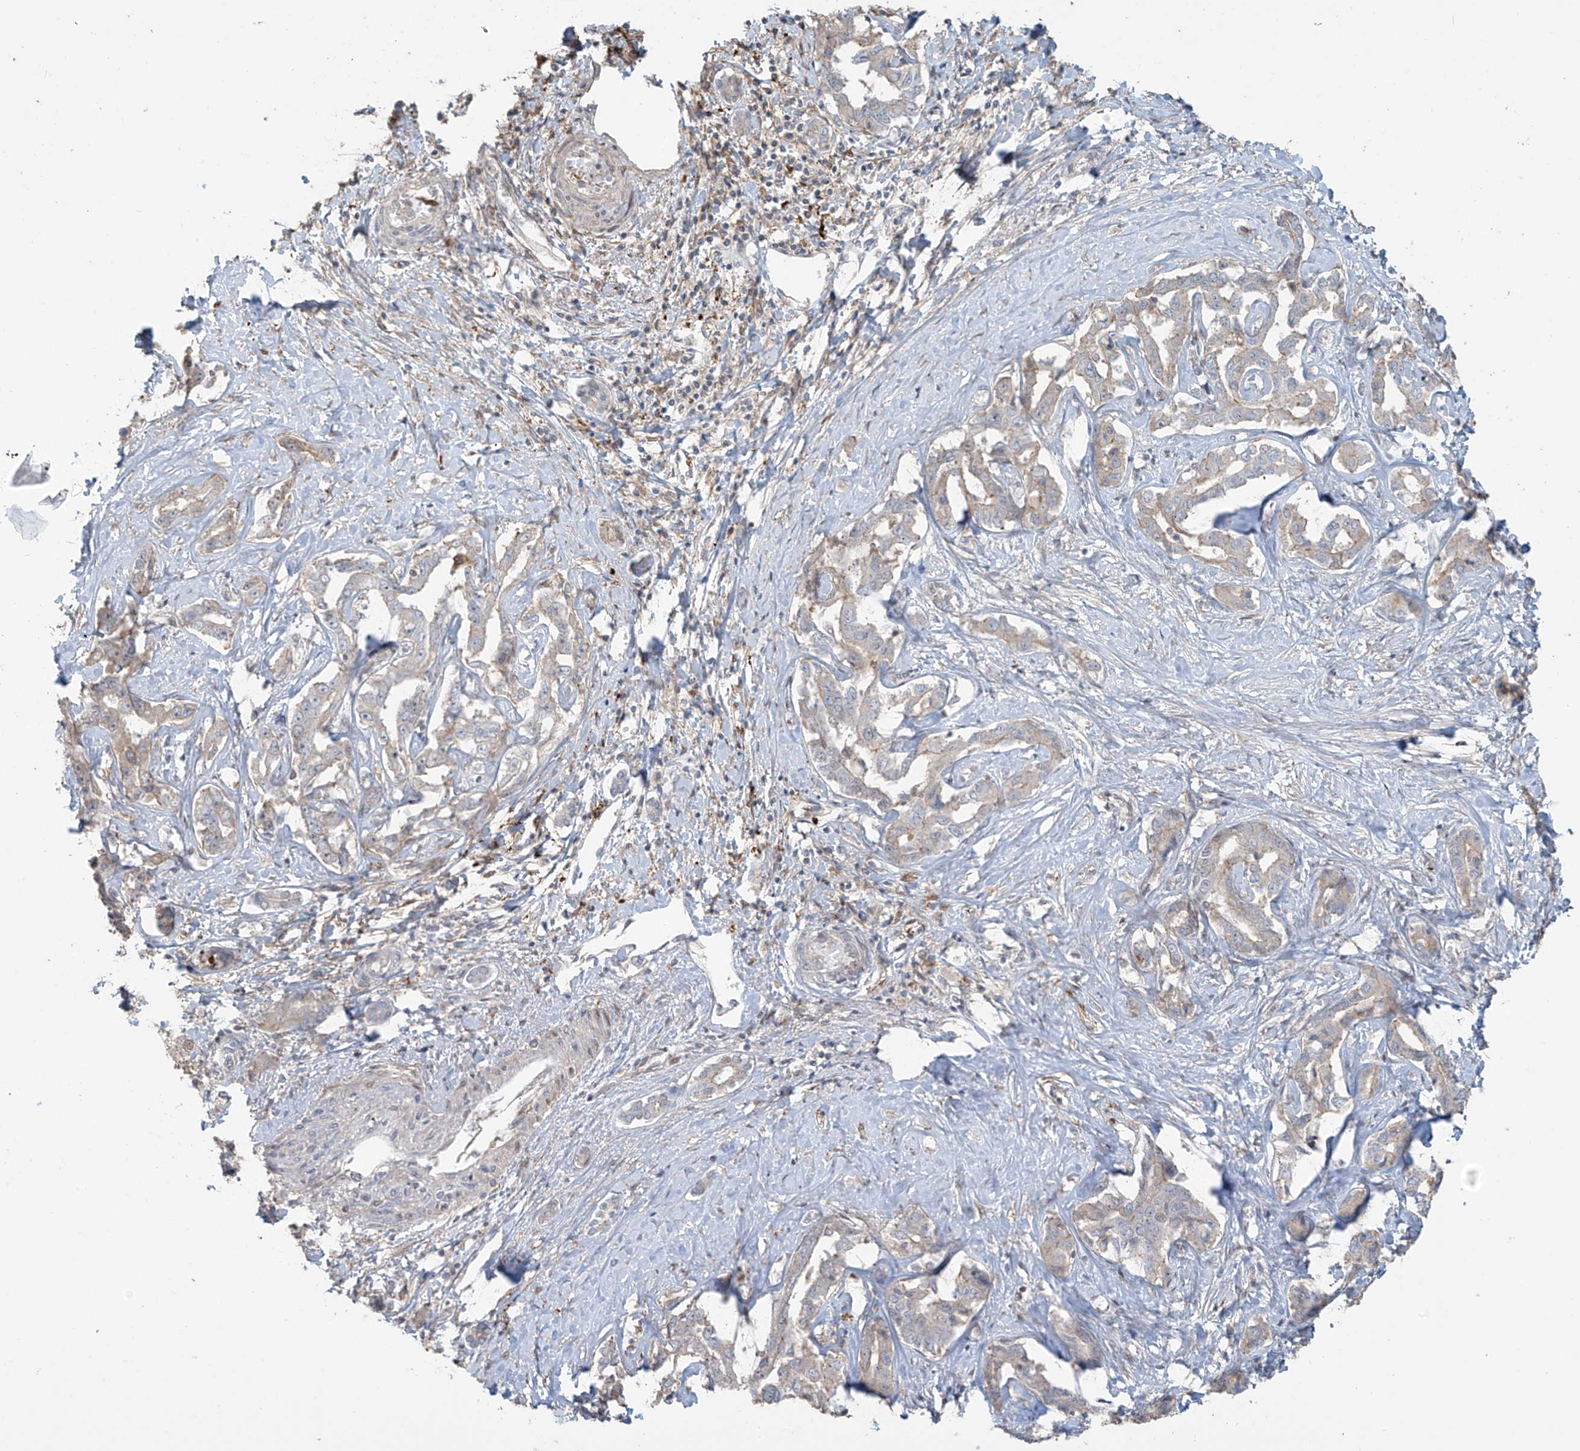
{"staining": {"intensity": "negative", "quantity": "none", "location": "none"}, "tissue": "liver cancer", "cell_type": "Tumor cells", "image_type": "cancer", "snomed": [{"axis": "morphology", "description": "Cholangiocarcinoma"}, {"axis": "topography", "description": "Liver"}], "caption": "Photomicrograph shows no significant protein staining in tumor cells of liver cancer.", "gene": "TAGAP", "patient": {"sex": "male", "age": 59}}